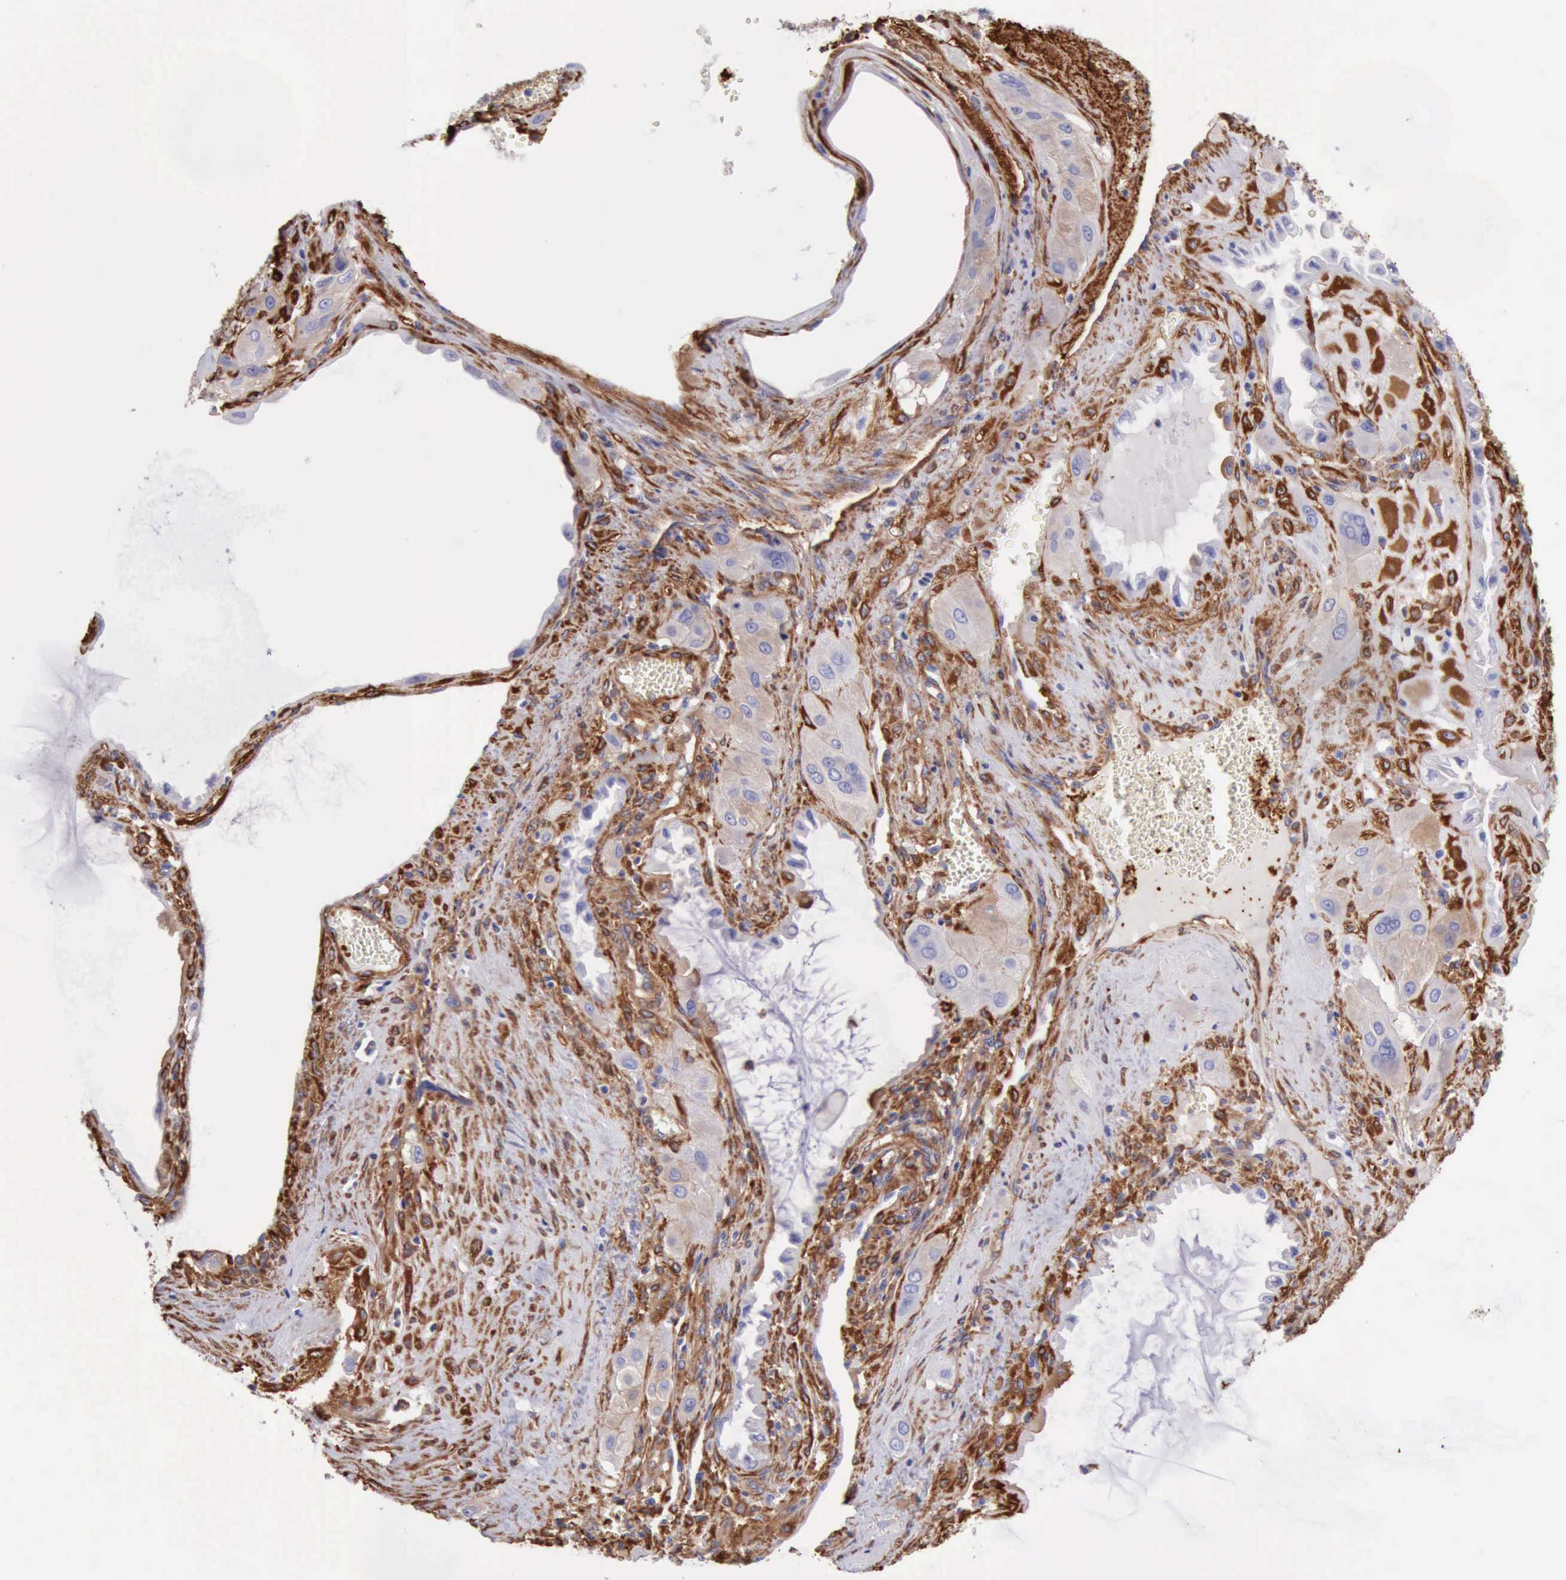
{"staining": {"intensity": "weak", "quantity": "25%-75%", "location": "cytoplasmic/membranous"}, "tissue": "cervical cancer", "cell_type": "Tumor cells", "image_type": "cancer", "snomed": [{"axis": "morphology", "description": "Squamous cell carcinoma, NOS"}, {"axis": "topography", "description": "Cervix"}], "caption": "About 25%-75% of tumor cells in human cervical cancer (squamous cell carcinoma) demonstrate weak cytoplasmic/membranous protein expression as visualized by brown immunohistochemical staining.", "gene": "FLNA", "patient": {"sex": "female", "age": 34}}